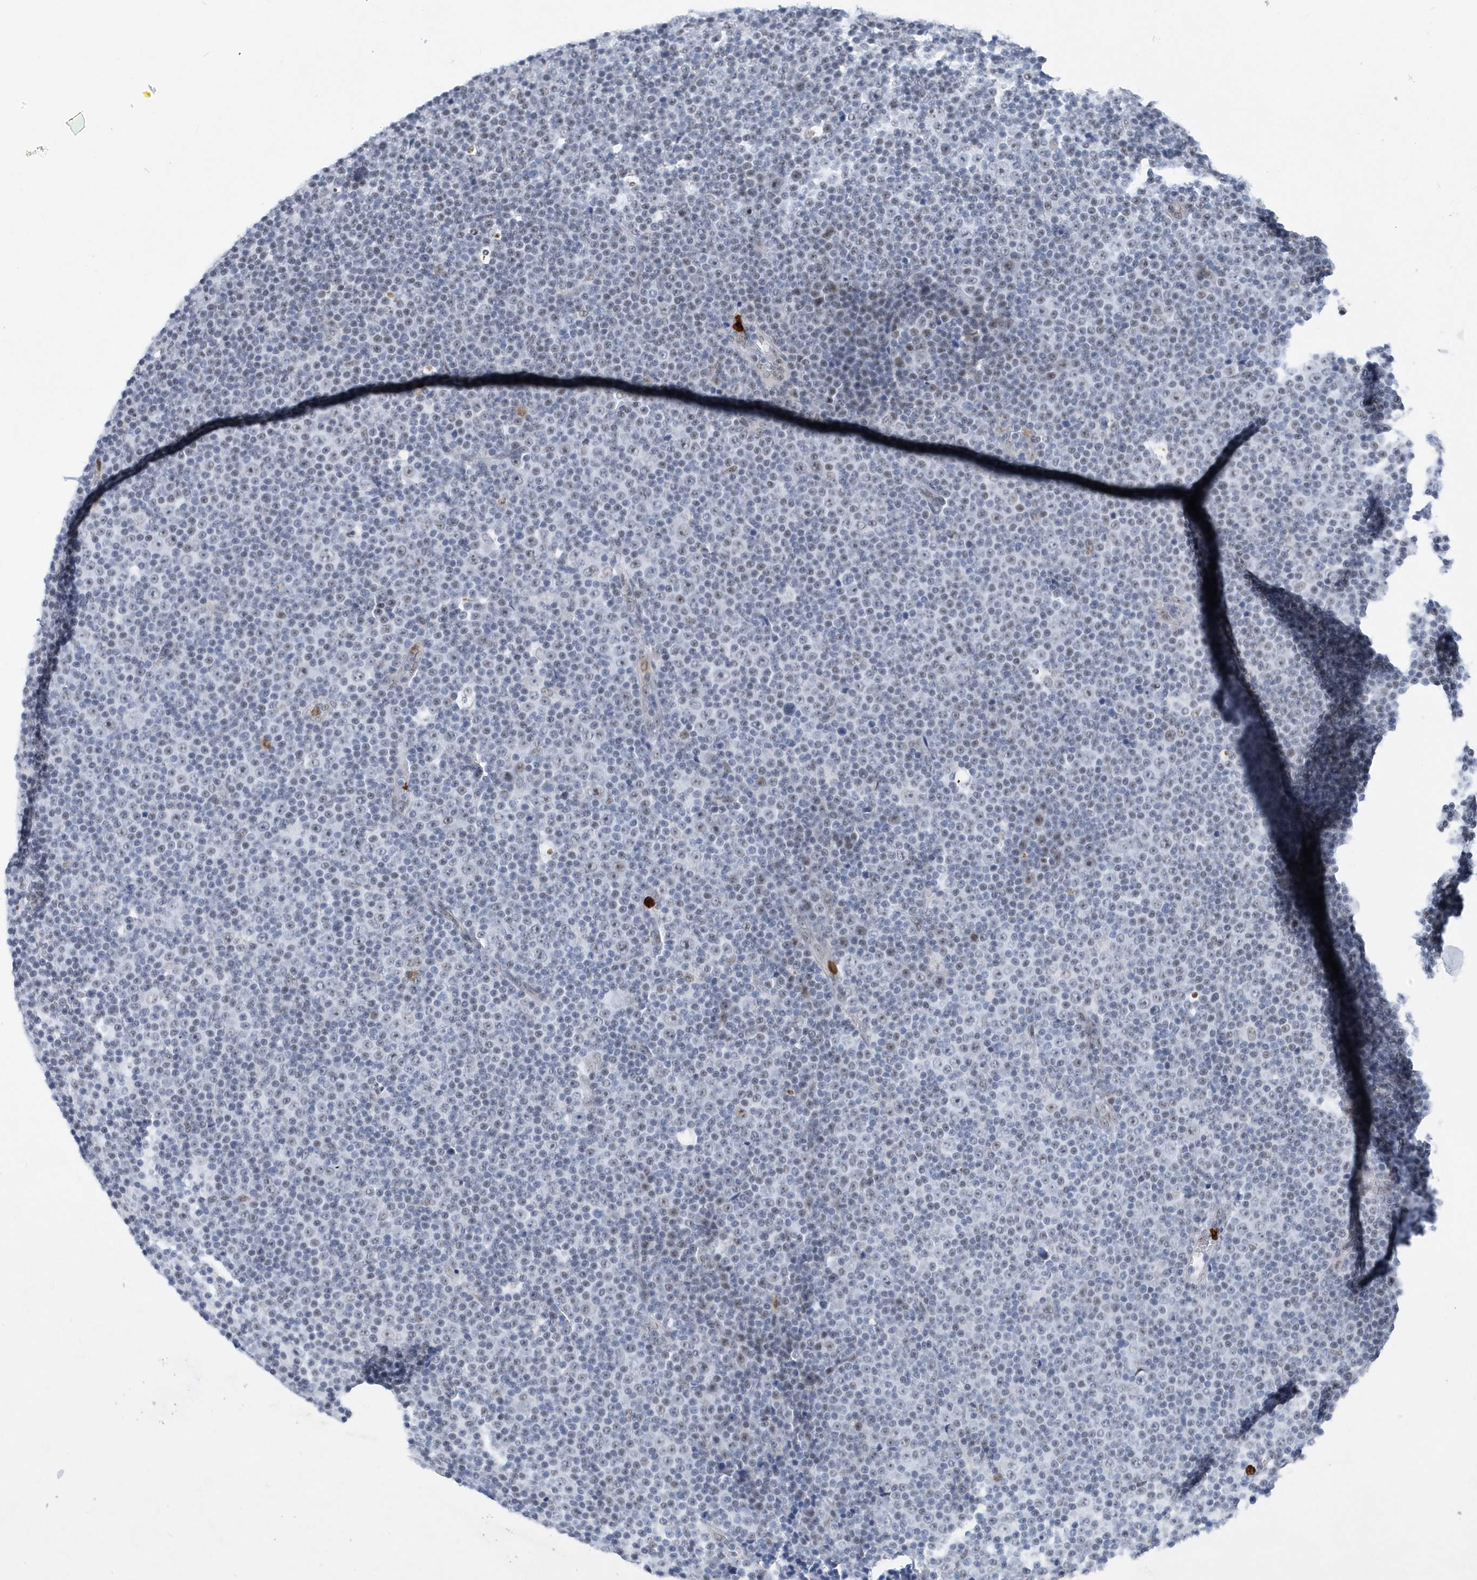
{"staining": {"intensity": "negative", "quantity": "none", "location": "none"}, "tissue": "lymphoma", "cell_type": "Tumor cells", "image_type": "cancer", "snomed": [{"axis": "morphology", "description": "Malignant lymphoma, non-Hodgkin's type, Low grade"}, {"axis": "topography", "description": "Lymph node"}], "caption": "Tumor cells are negative for protein expression in human malignant lymphoma, non-Hodgkin's type (low-grade). The staining is performed using DAB brown chromogen with nuclei counter-stained in using hematoxylin.", "gene": "RPP30", "patient": {"sex": "female", "age": 67}}